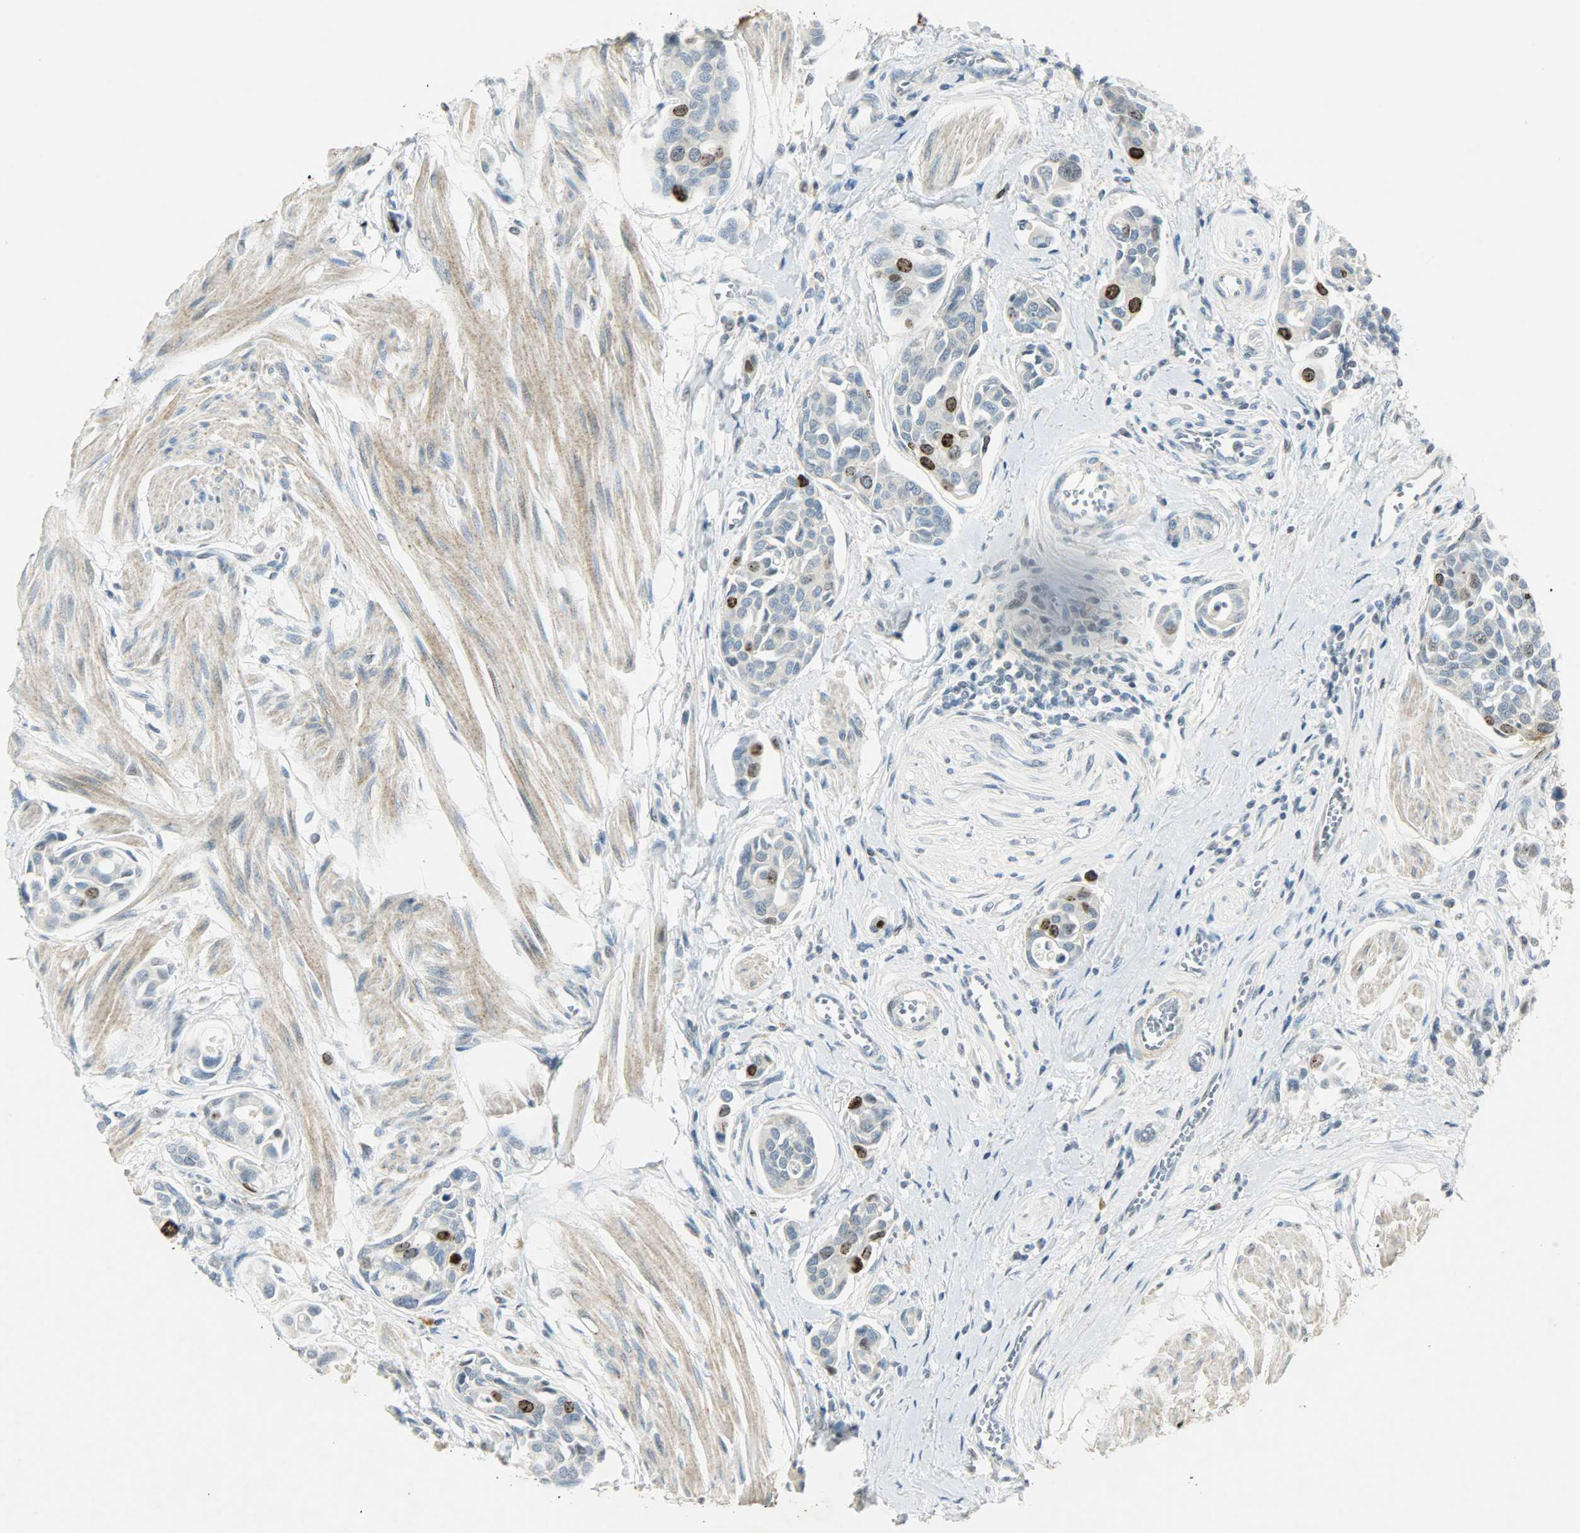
{"staining": {"intensity": "strong", "quantity": "<25%", "location": "nuclear"}, "tissue": "urothelial cancer", "cell_type": "Tumor cells", "image_type": "cancer", "snomed": [{"axis": "morphology", "description": "Urothelial carcinoma, High grade"}, {"axis": "topography", "description": "Urinary bladder"}], "caption": "Protein staining demonstrates strong nuclear expression in about <25% of tumor cells in urothelial cancer.", "gene": "AURKB", "patient": {"sex": "male", "age": 78}}